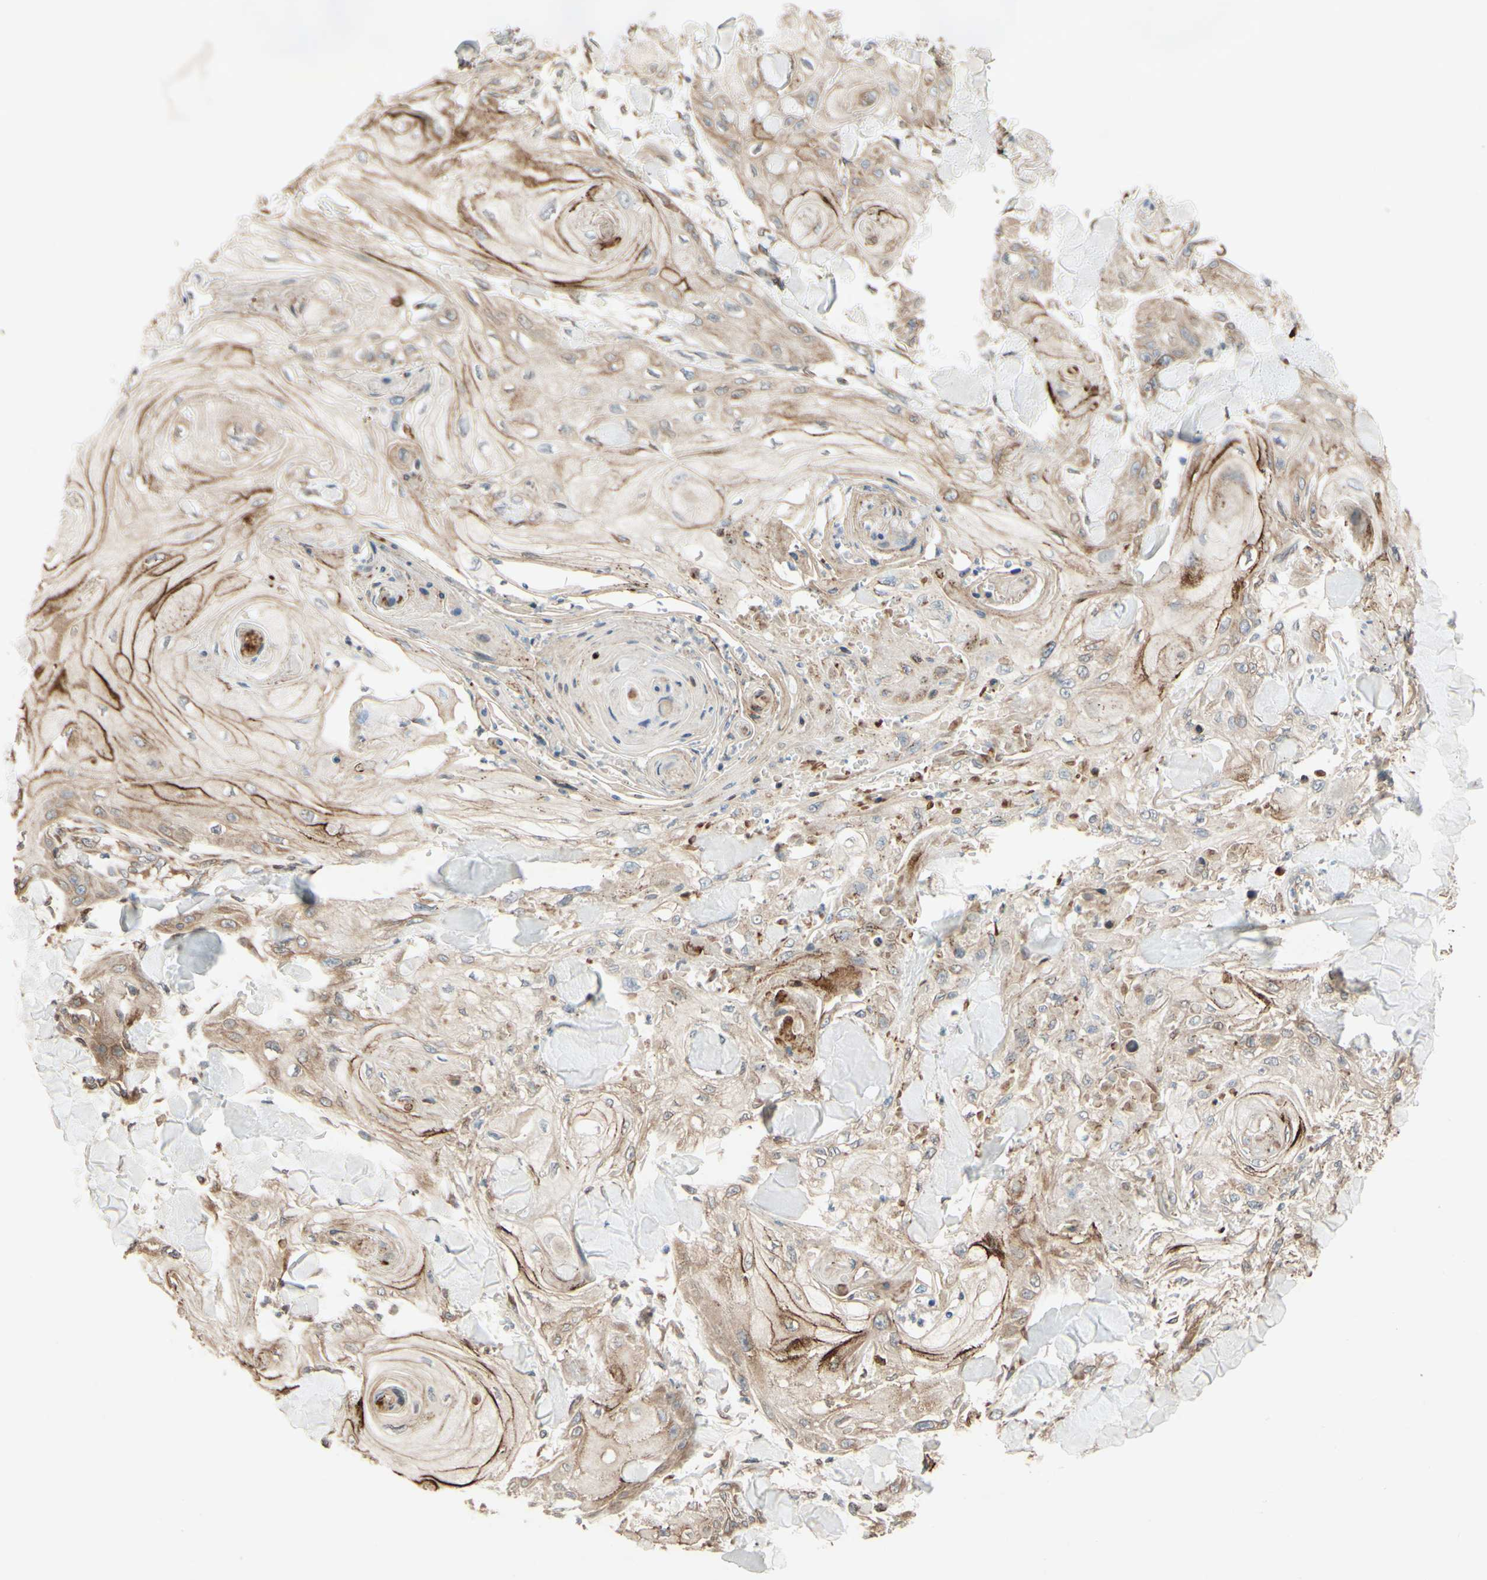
{"staining": {"intensity": "strong", "quantity": "<25%", "location": "cytoplasmic/membranous"}, "tissue": "skin cancer", "cell_type": "Tumor cells", "image_type": "cancer", "snomed": [{"axis": "morphology", "description": "Squamous cell carcinoma, NOS"}, {"axis": "topography", "description": "Skin"}], "caption": "Squamous cell carcinoma (skin) tissue demonstrates strong cytoplasmic/membranous expression in approximately <25% of tumor cells", "gene": "PTPRU", "patient": {"sex": "male", "age": 74}}